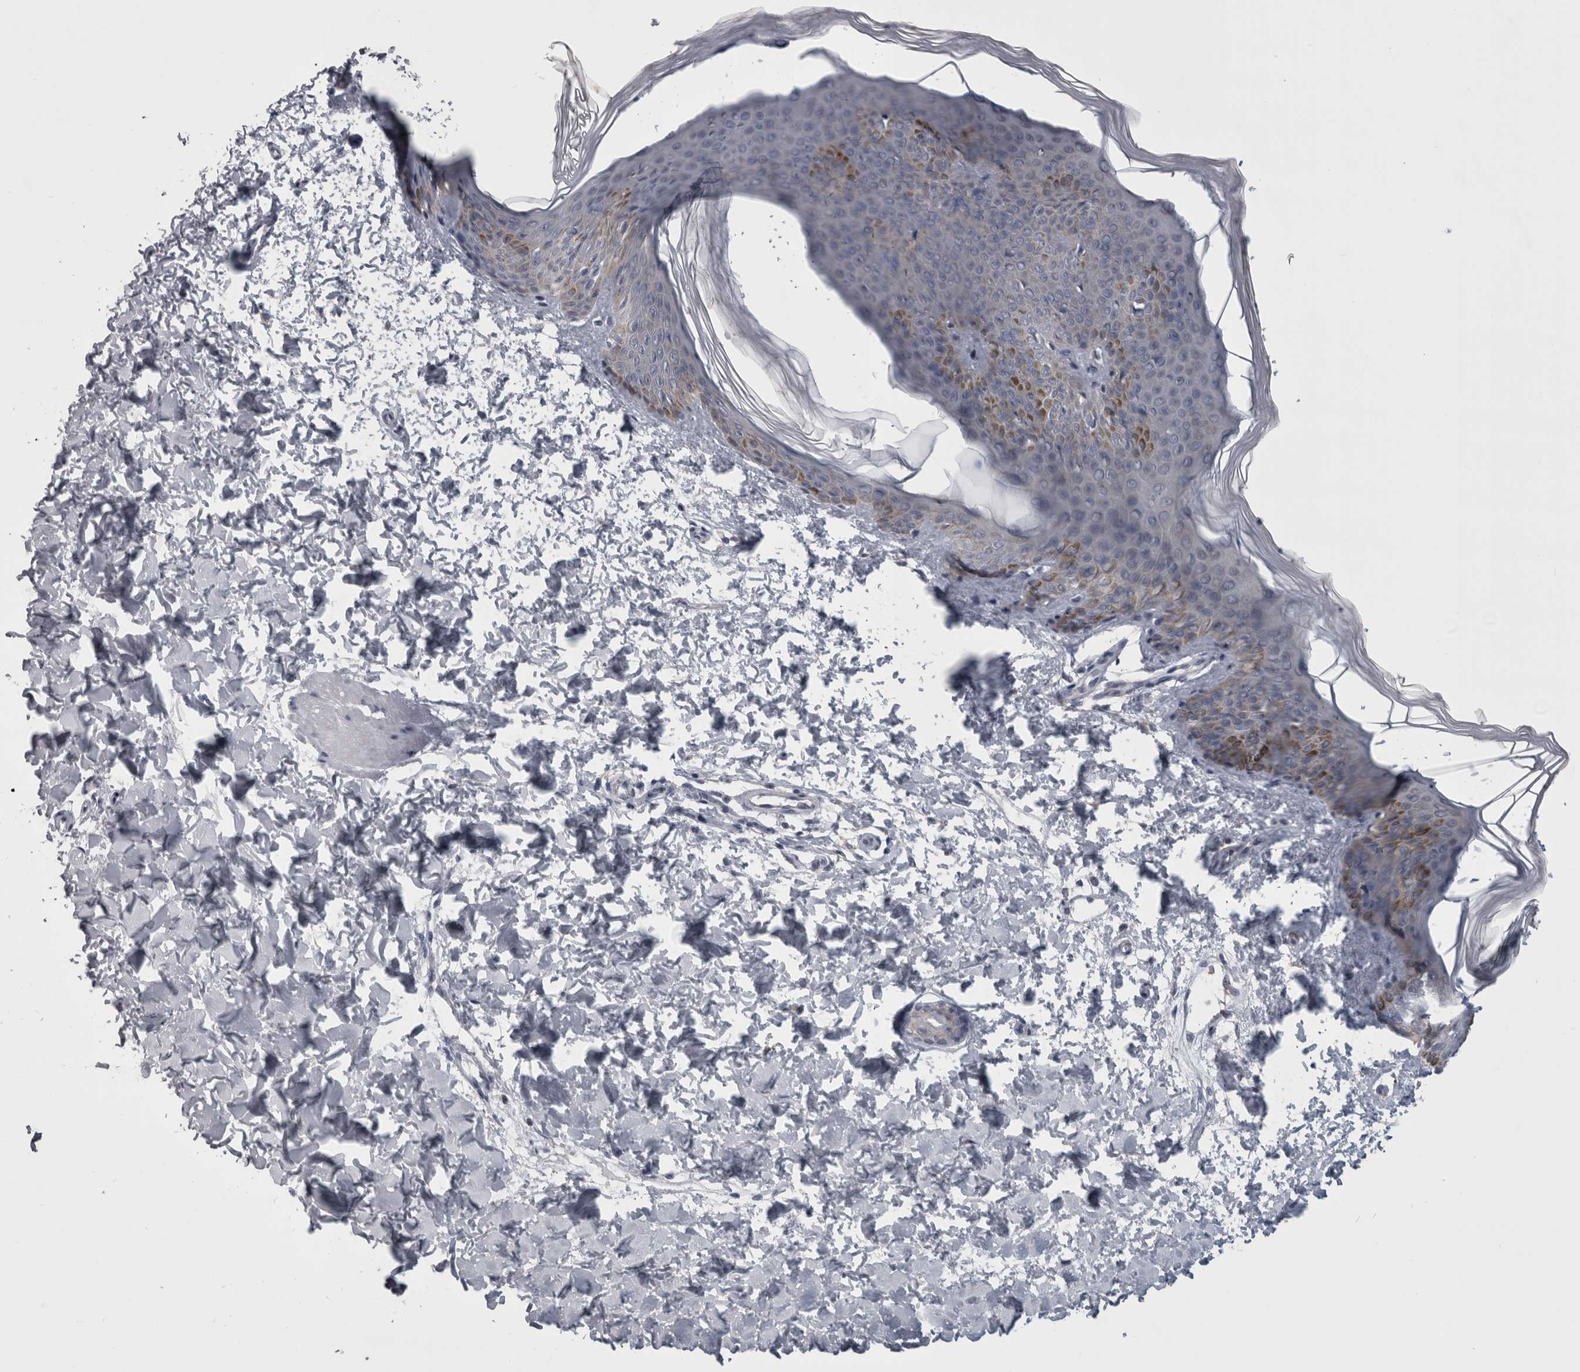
{"staining": {"intensity": "negative", "quantity": "none", "location": "none"}, "tissue": "skin", "cell_type": "Fibroblasts", "image_type": "normal", "snomed": [{"axis": "morphology", "description": "Normal tissue, NOS"}, {"axis": "morphology", "description": "Neoplasm, benign, NOS"}, {"axis": "topography", "description": "Skin"}, {"axis": "topography", "description": "Soft tissue"}], "caption": "This is an immunohistochemistry image of unremarkable skin. There is no staining in fibroblasts.", "gene": "PRRC2C", "patient": {"sex": "male", "age": 26}}